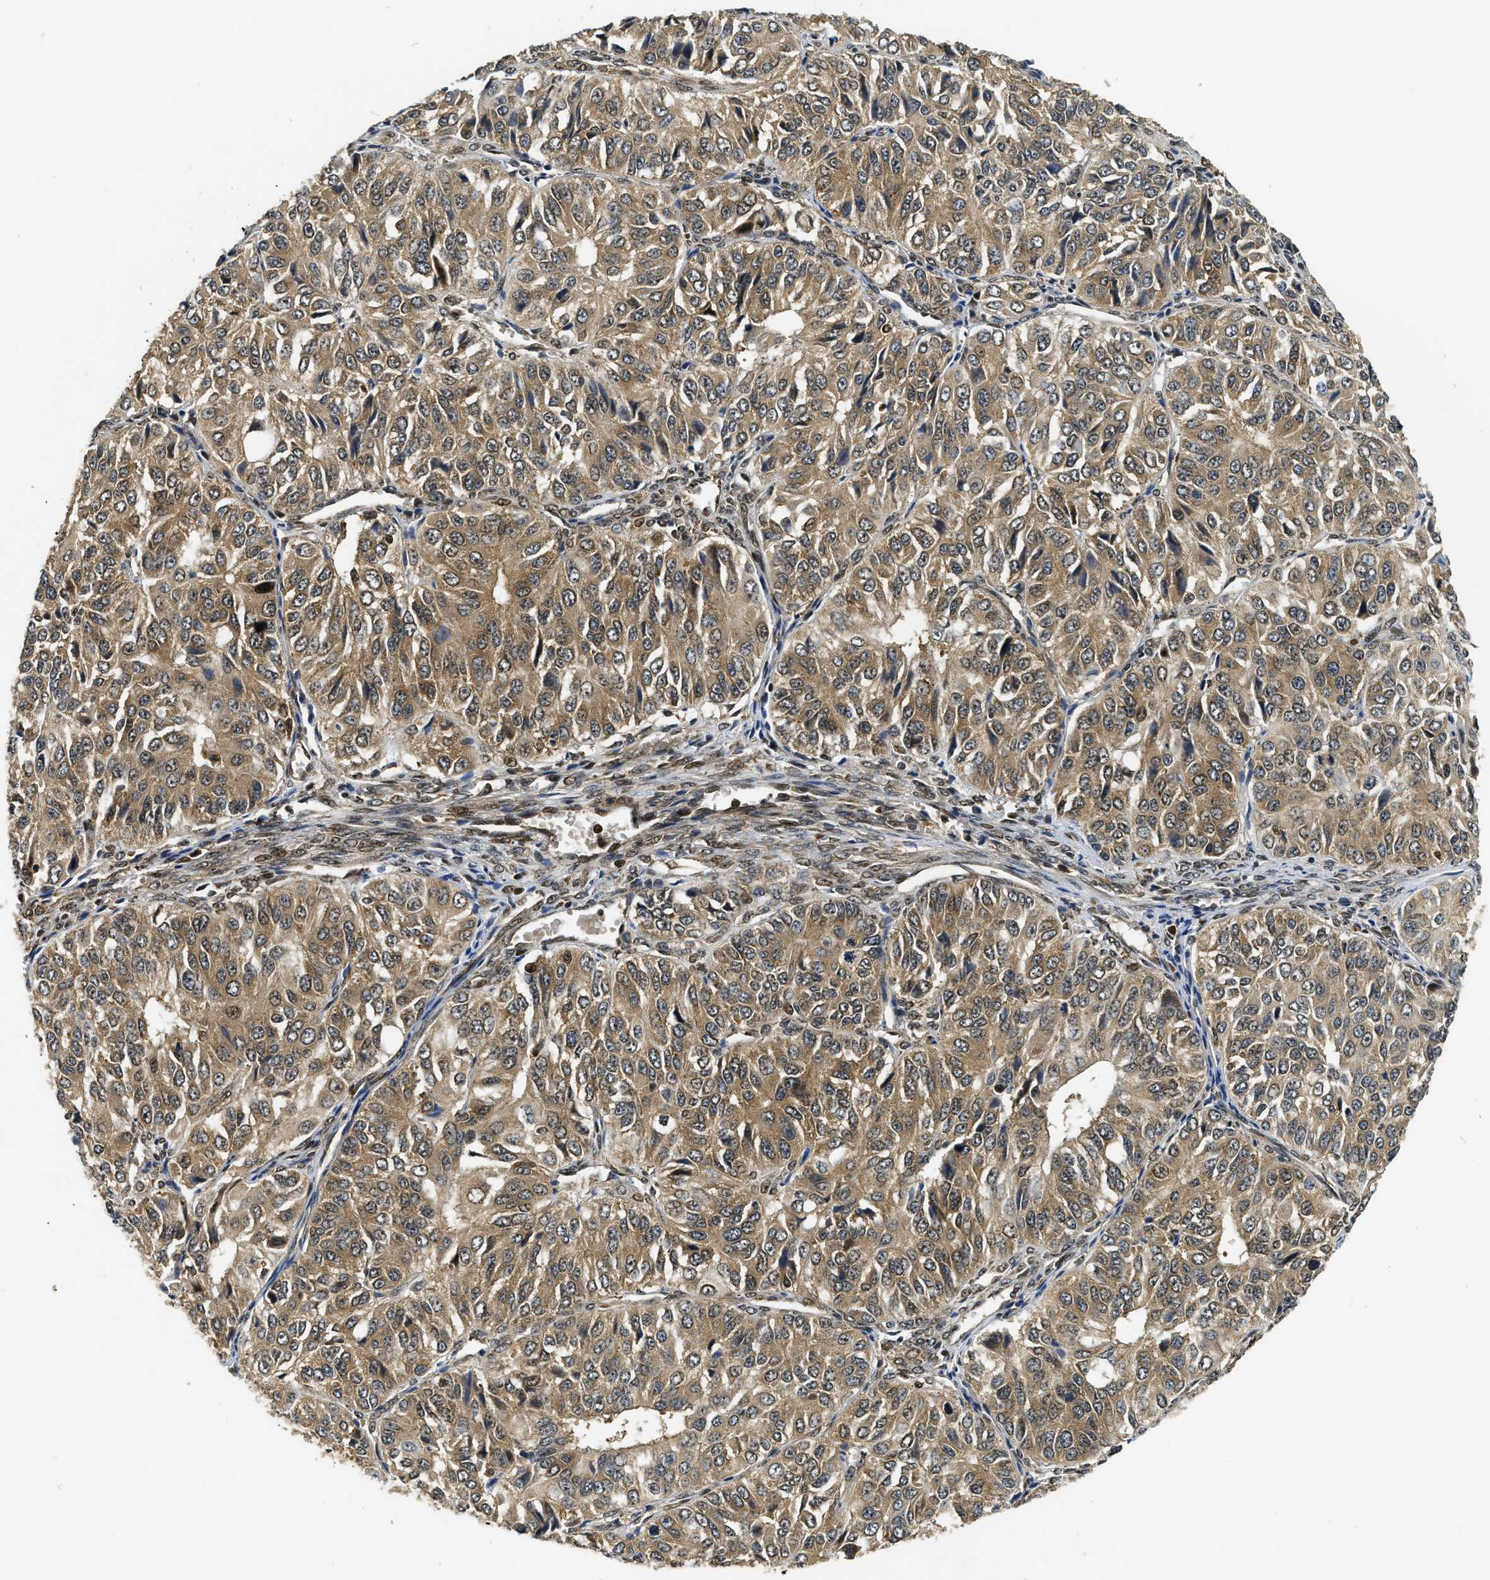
{"staining": {"intensity": "moderate", "quantity": ">75%", "location": "cytoplasmic/membranous"}, "tissue": "ovarian cancer", "cell_type": "Tumor cells", "image_type": "cancer", "snomed": [{"axis": "morphology", "description": "Carcinoma, endometroid"}, {"axis": "topography", "description": "Ovary"}], "caption": "Ovarian cancer stained for a protein shows moderate cytoplasmic/membranous positivity in tumor cells.", "gene": "ADSL", "patient": {"sex": "female", "age": 51}}